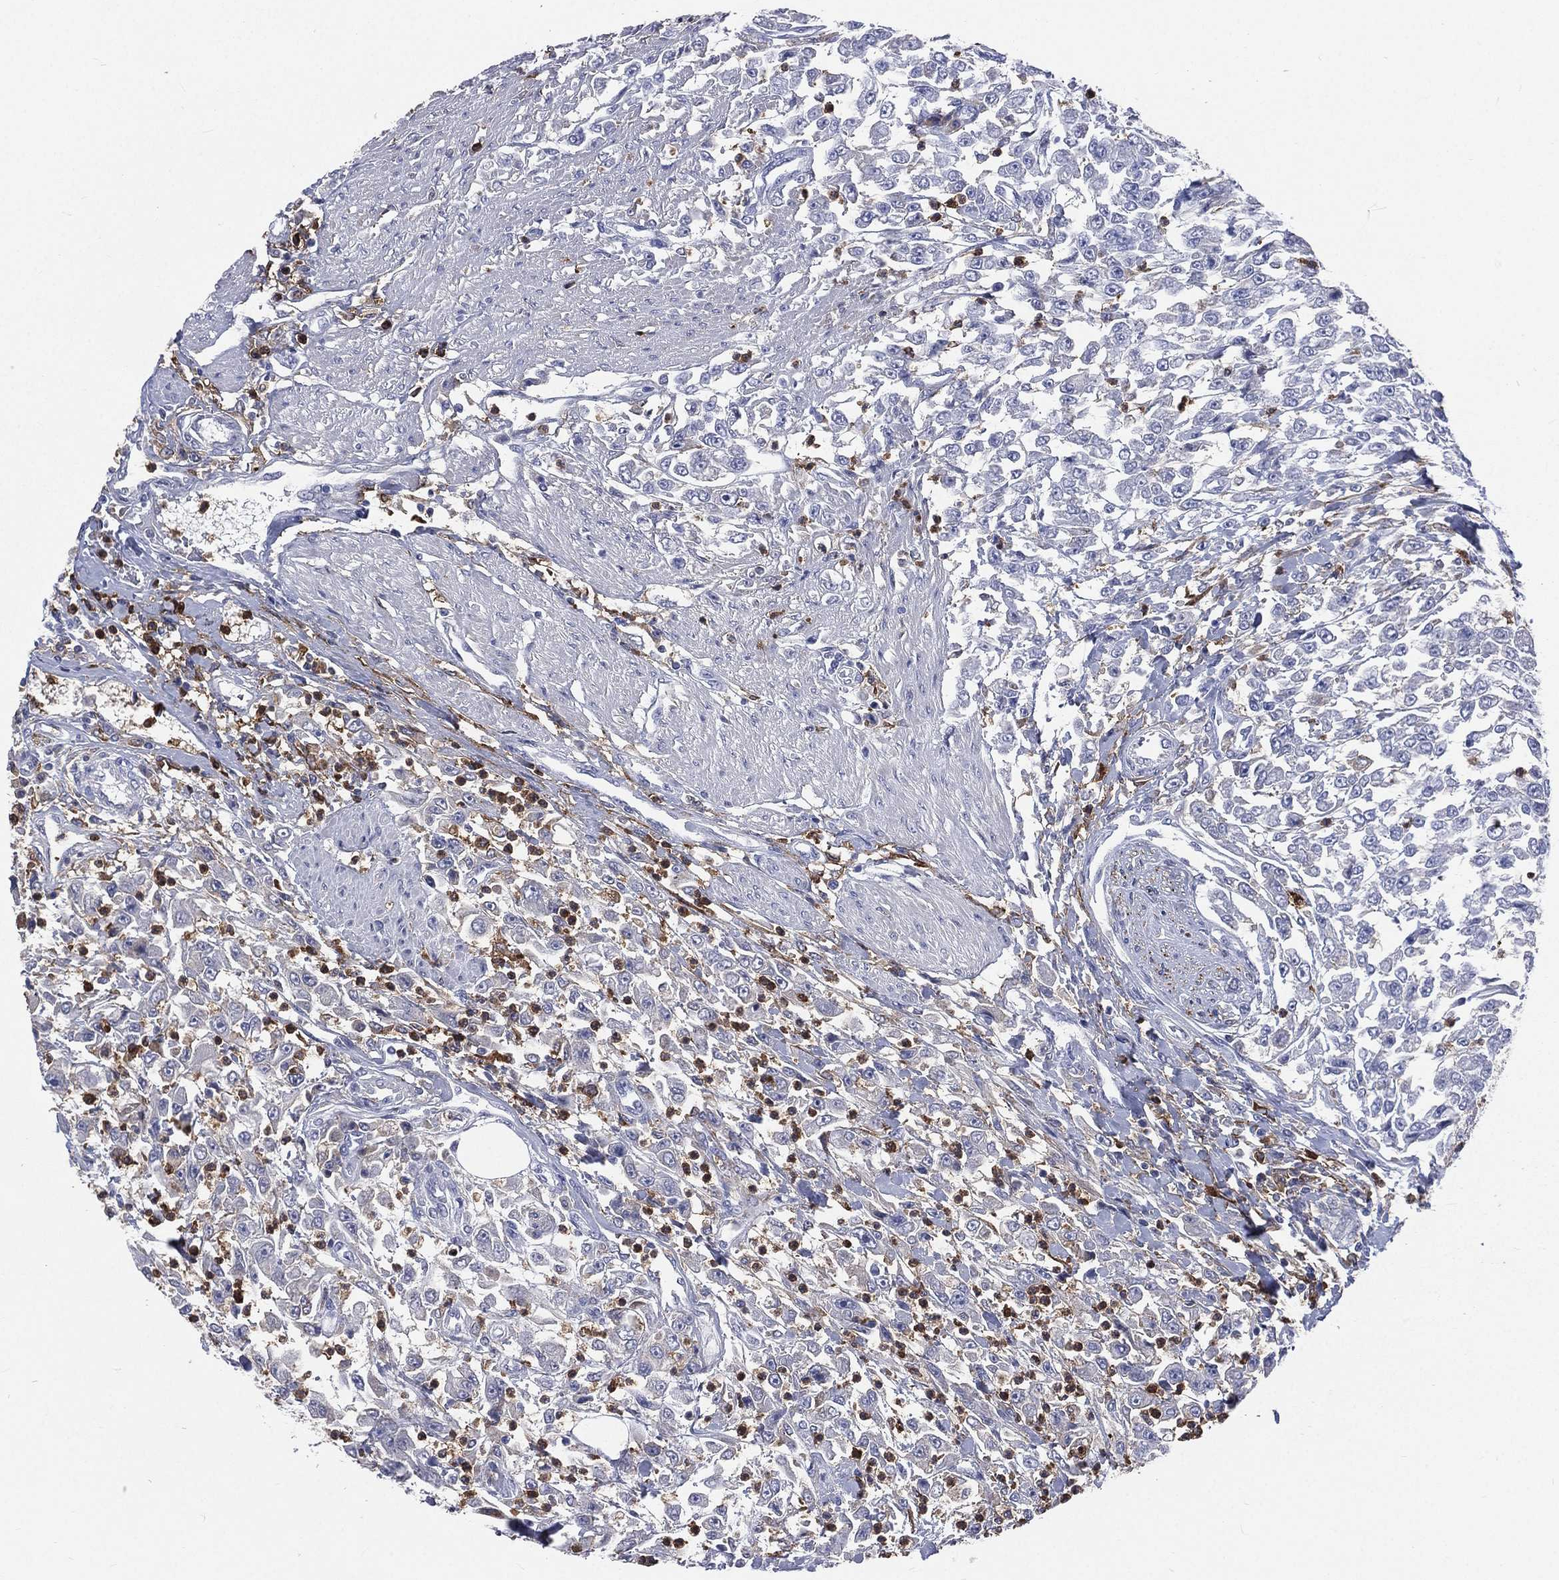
{"staining": {"intensity": "negative", "quantity": "none", "location": "none"}, "tissue": "urothelial cancer", "cell_type": "Tumor cells", "image_type": "cancer", "snomed": [{"axis": "morphology", "description": "Urothelial carcinoma, High grade"}, {"axis": "topography", "description": "Urinary bladder"}], "caption": "Human urothelial cancer stained for a protein using immunohistochemistry (IHC) demonstrates no positivity in tumor cells.", "gene": "BASP1", "patient": {"sex": "male", "age": 46}}